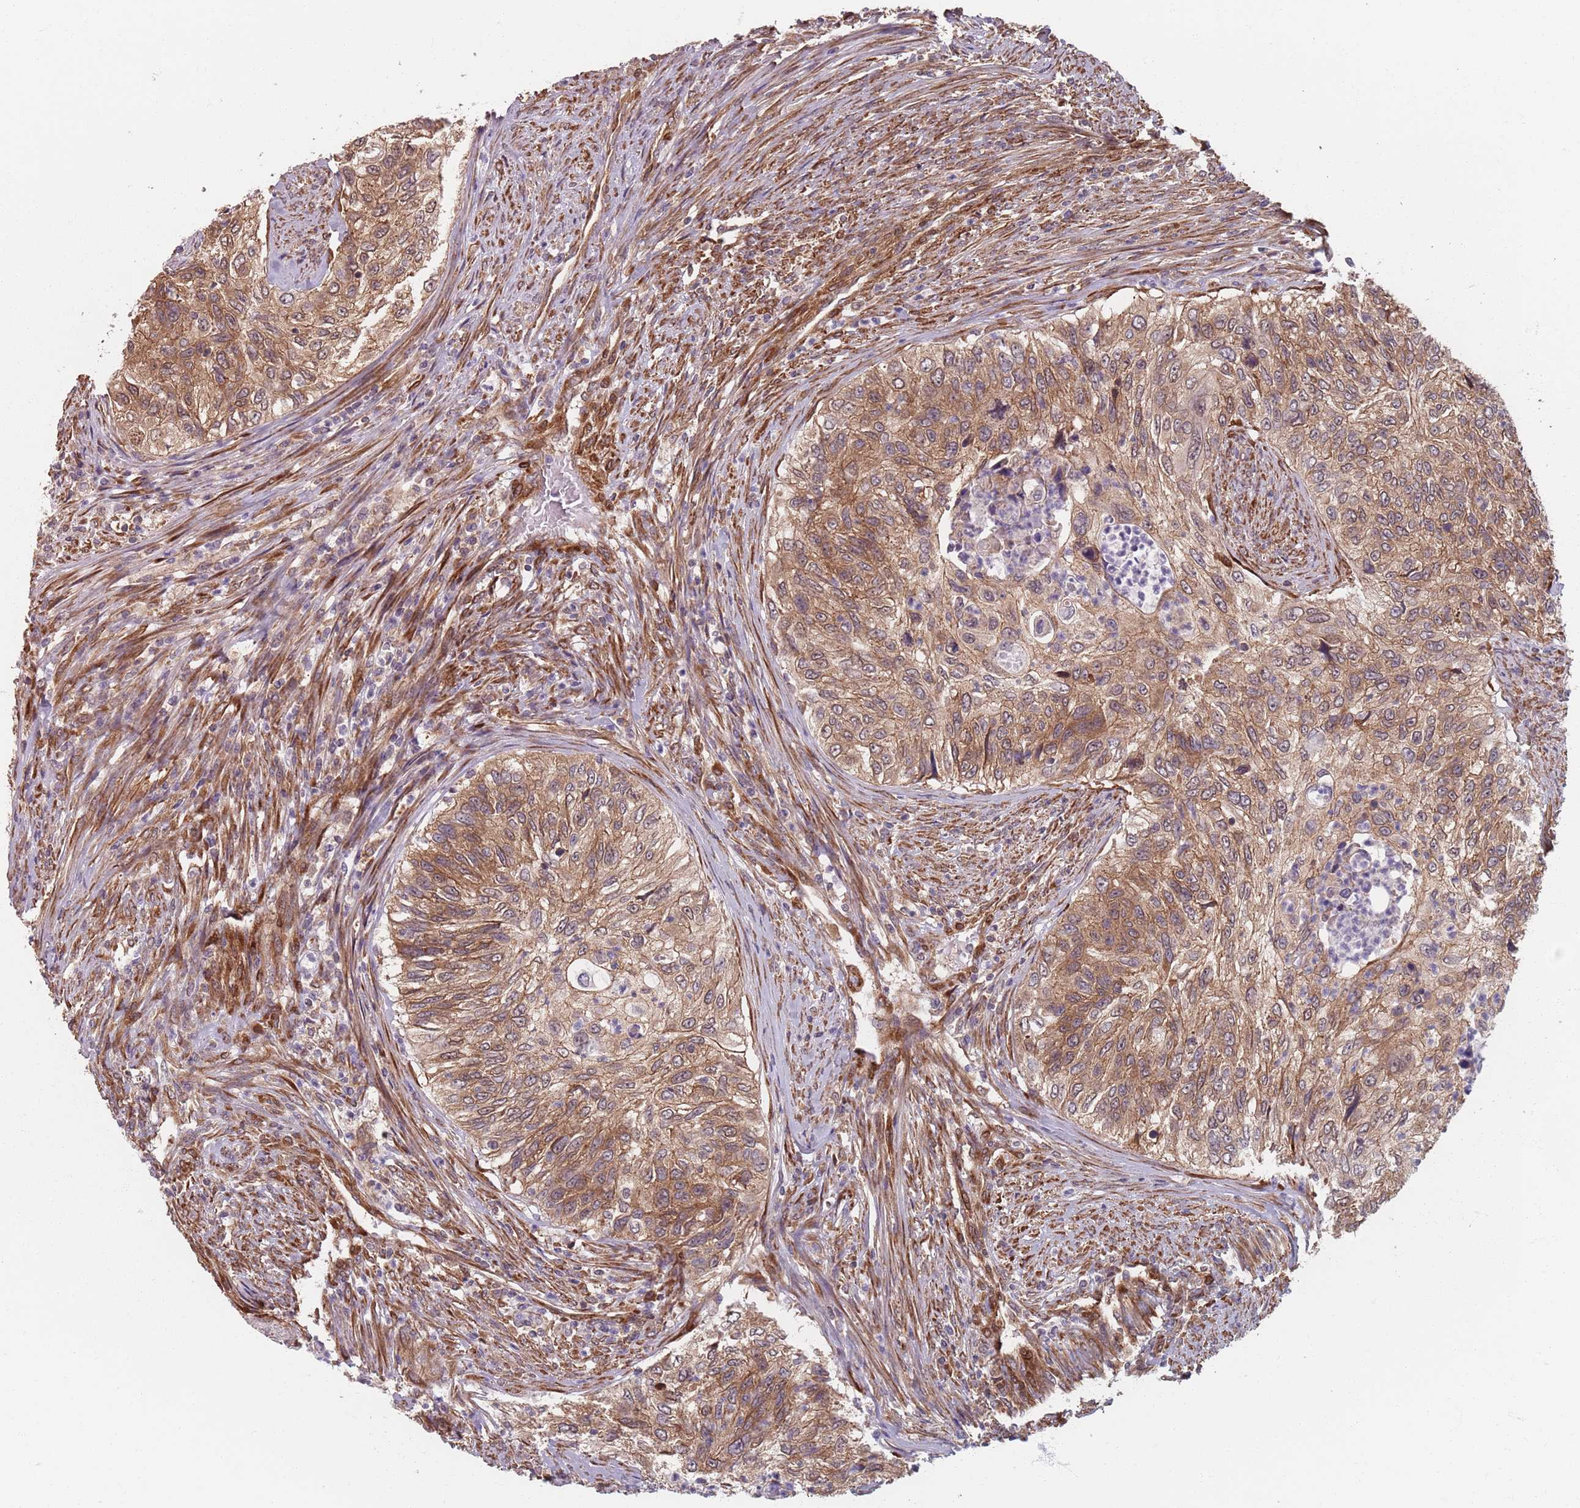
{"staining": {"intensity": "moderate", "quantity": ">75%", "location": "cytoplasmic/membranous"}, "tissue": "urothelial cancer", "cell_type": "Tumor cells", "image_type": "cancer", "snomed": [{"axis": "morphology", "description": "Urothelial carcinoma, High grade"}, {"axis": "topography", "description": "Urinary bladder"}], "caption": "Urothelial cancer tissue shows moderate cytoplasmic/membranous positivity in about >75% of tumor cells", "gene": "NOTCH3", "patient": {"sex": "female", "age": 60}}